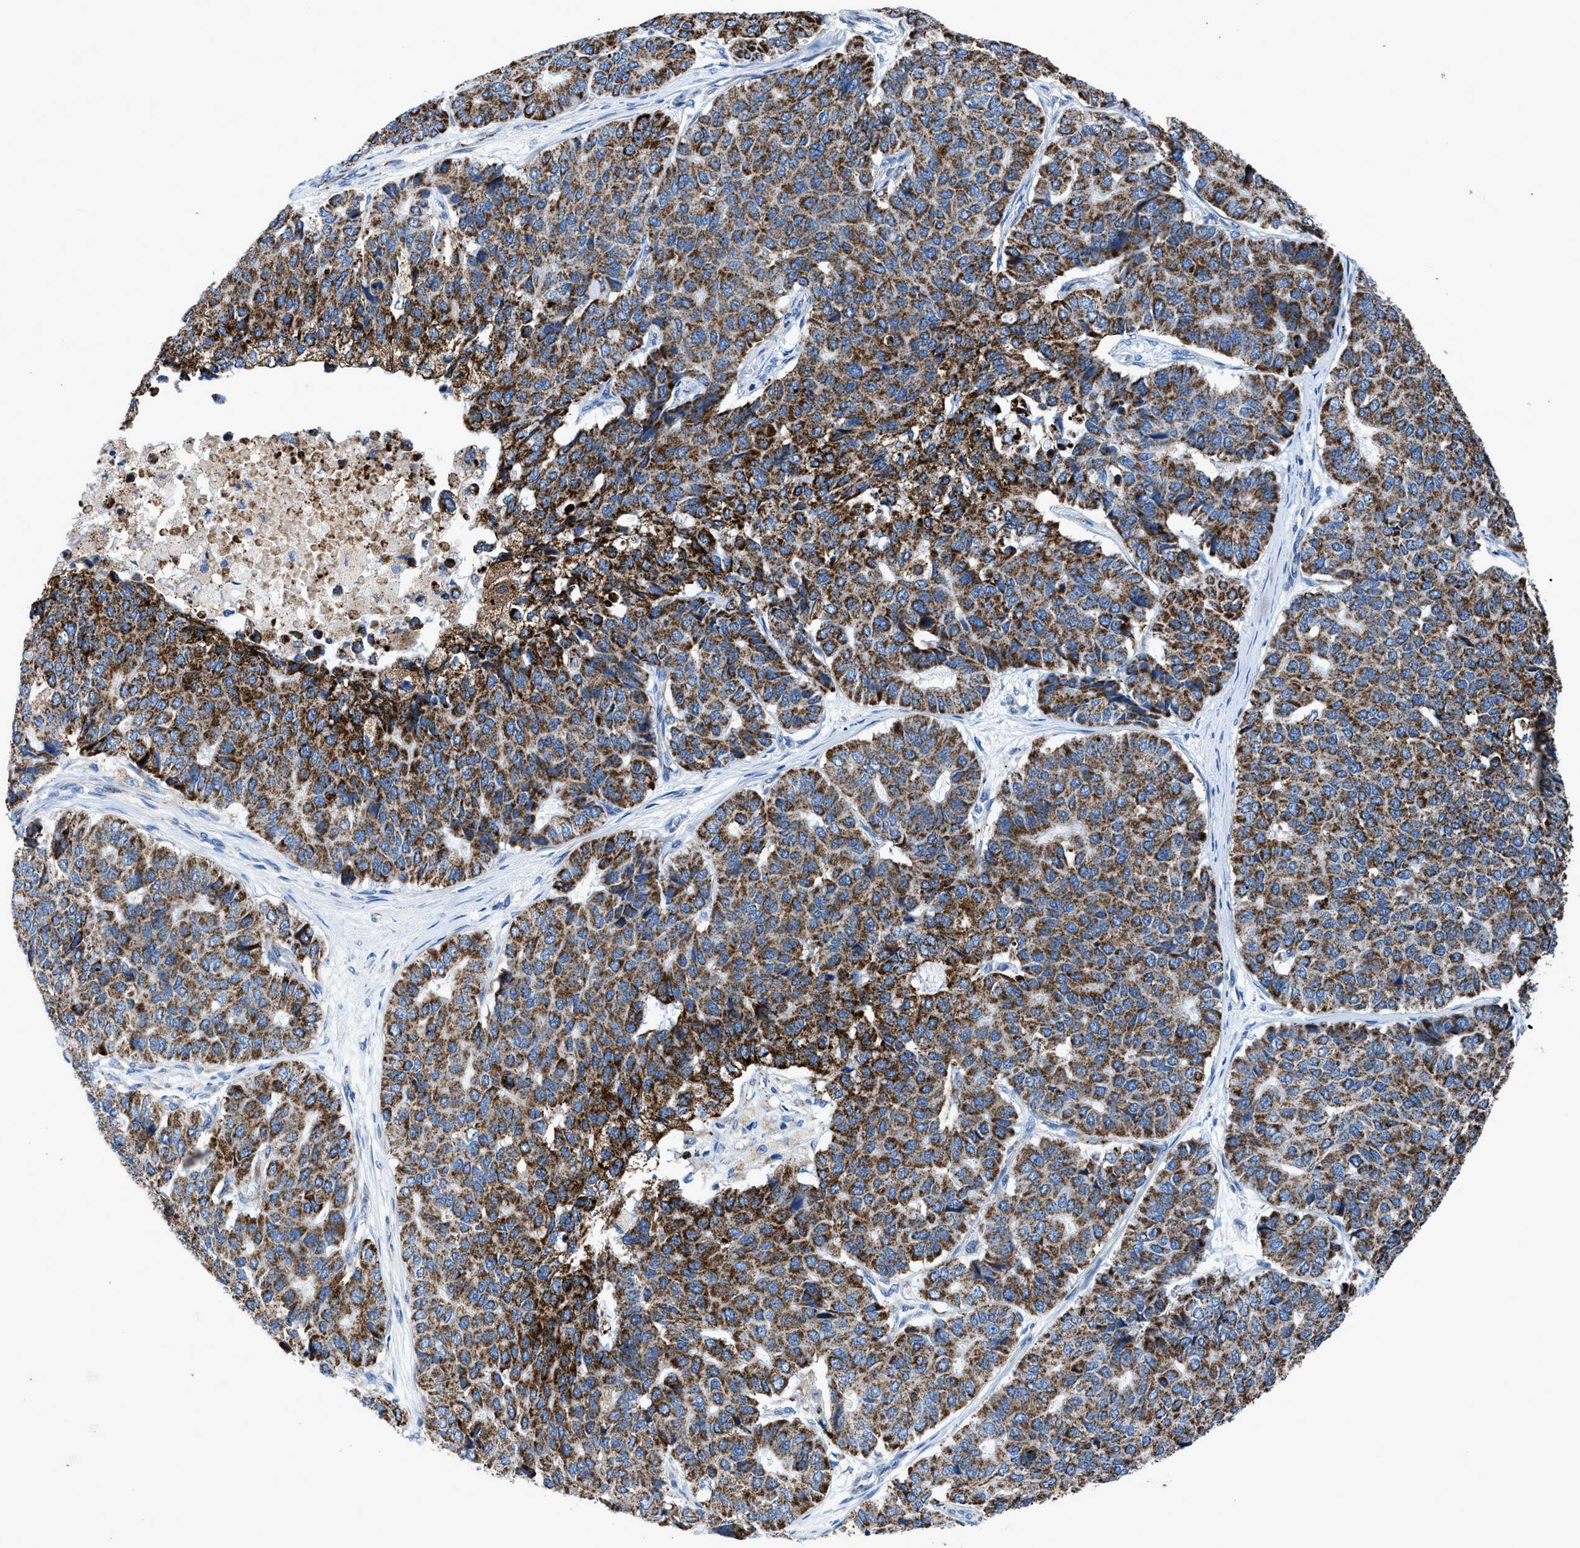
{"staining": {"intensity": "strong", "quantity": ">75%", "location": "cytoplasmic/membranous"}, "tissue": "pancreatic cancer", "cell_type": "Tumor cells", "image_type": "cancer", "snomed": [{"axis": "morphology", "description": "Adenocarcinoma, NOS"}, {"axis": "topography", "description": "Pancreas"}], "caption": "Pancreatic cancer stained with DAB immunohistochemistry (IHC) shows high levels of strong cytoplasmic/membranous expression in approximately >75% of tumor cells.", "gene": "ZDHHC3", "patient": {"sex": "male", "age": 50}}